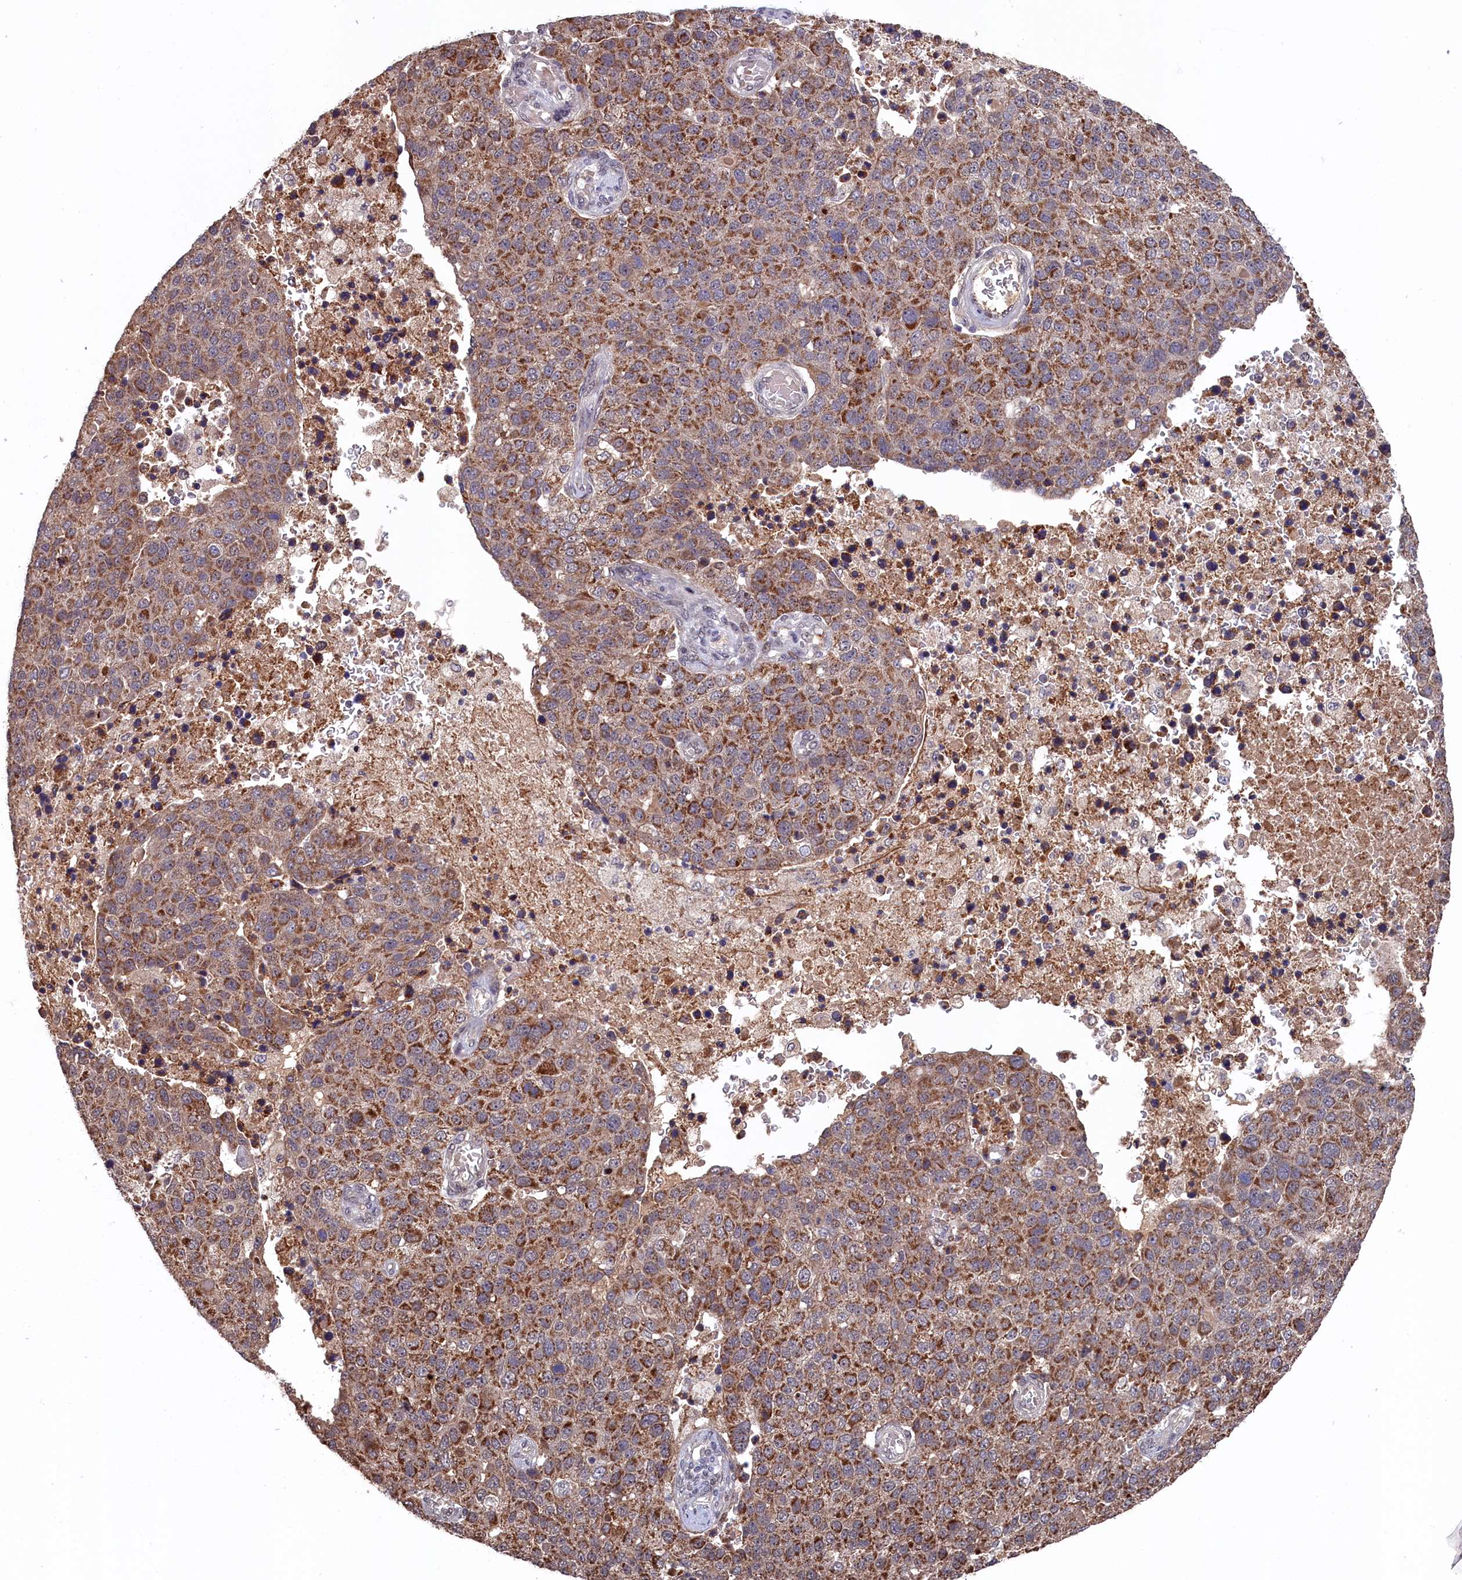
{"staining": {"intensity": "strong", "quantity": ">75%", "location": "cytoplasmic/membranous"}, "tissue": "pancreatic cancer", "cell_type": "Tumor cells", "image_type": "cancer", "snomed": [{"axis": "morphology", "description": "Adenocarcinoma, NOS"}, {"axis": "topography", "description": "Pancreas"}], "caption": "High-power microscopy captured an immunohistochemistry (IHC) image of adenocarcinoma (pancreatic), revealing strong cytoplasmic/membranous positivity in about >75% of tumor cells.", "gene": "CLPX", "patient": {"sex": "female", "age": 61}}